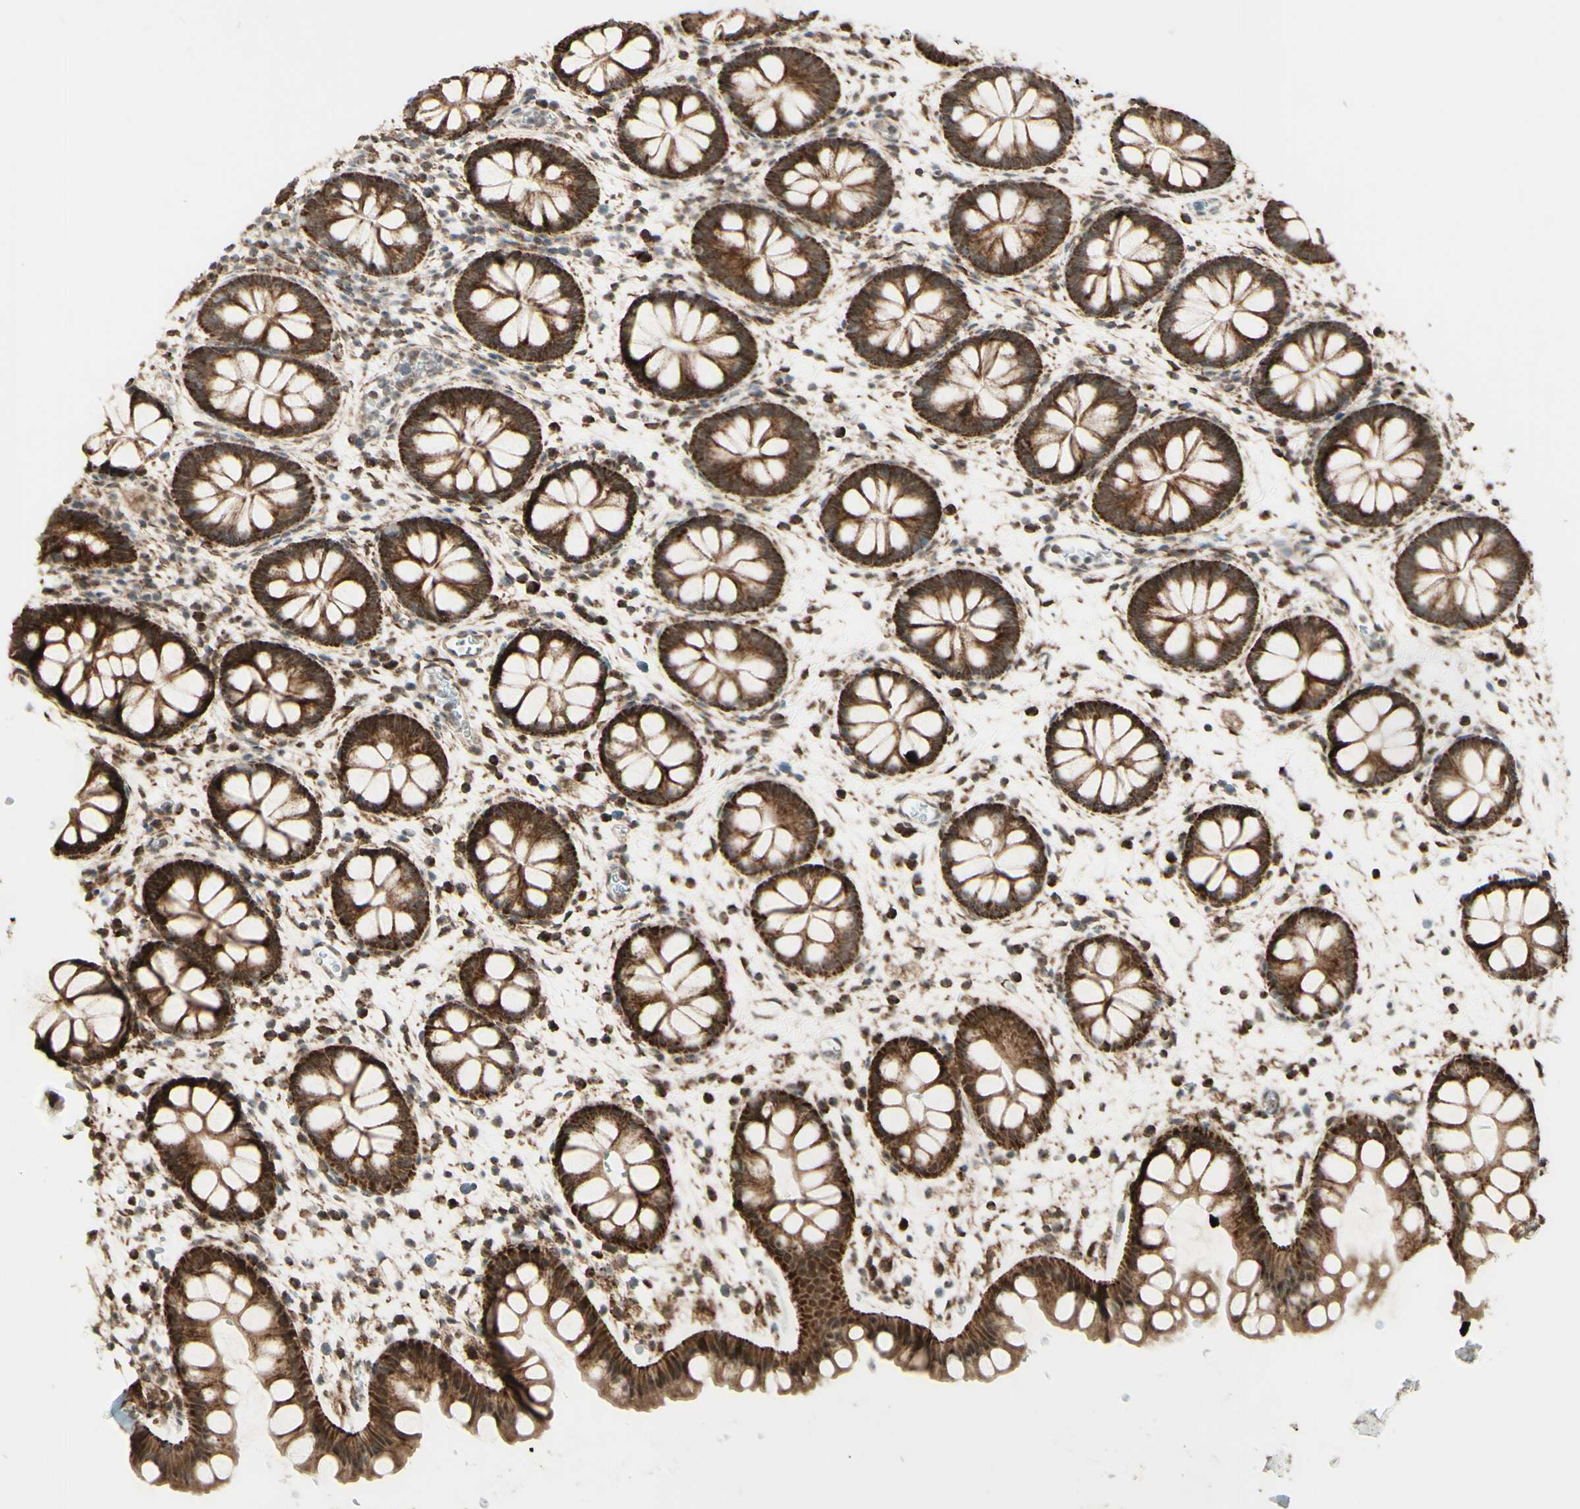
{"staining": {"intensity": "strong", "quantity": ">75%", "location": "cytoplasmic/membranous"}, "tissue": "rectum", "cell_type": "Glandular cells", "image_type": "normal", "snomed": [{"axis": "morphology", "description": "Normal tissue, NOS"}, {"axis": "topography", "description": "Rectum"}], "caption": "Protein staining exhibits strong cytoplasmic/membranous positivity in about >75% of glandular cells in unremarkable rectum.", "gene": "DHRS3", "patient": {"sex": "female", "age": 24}}